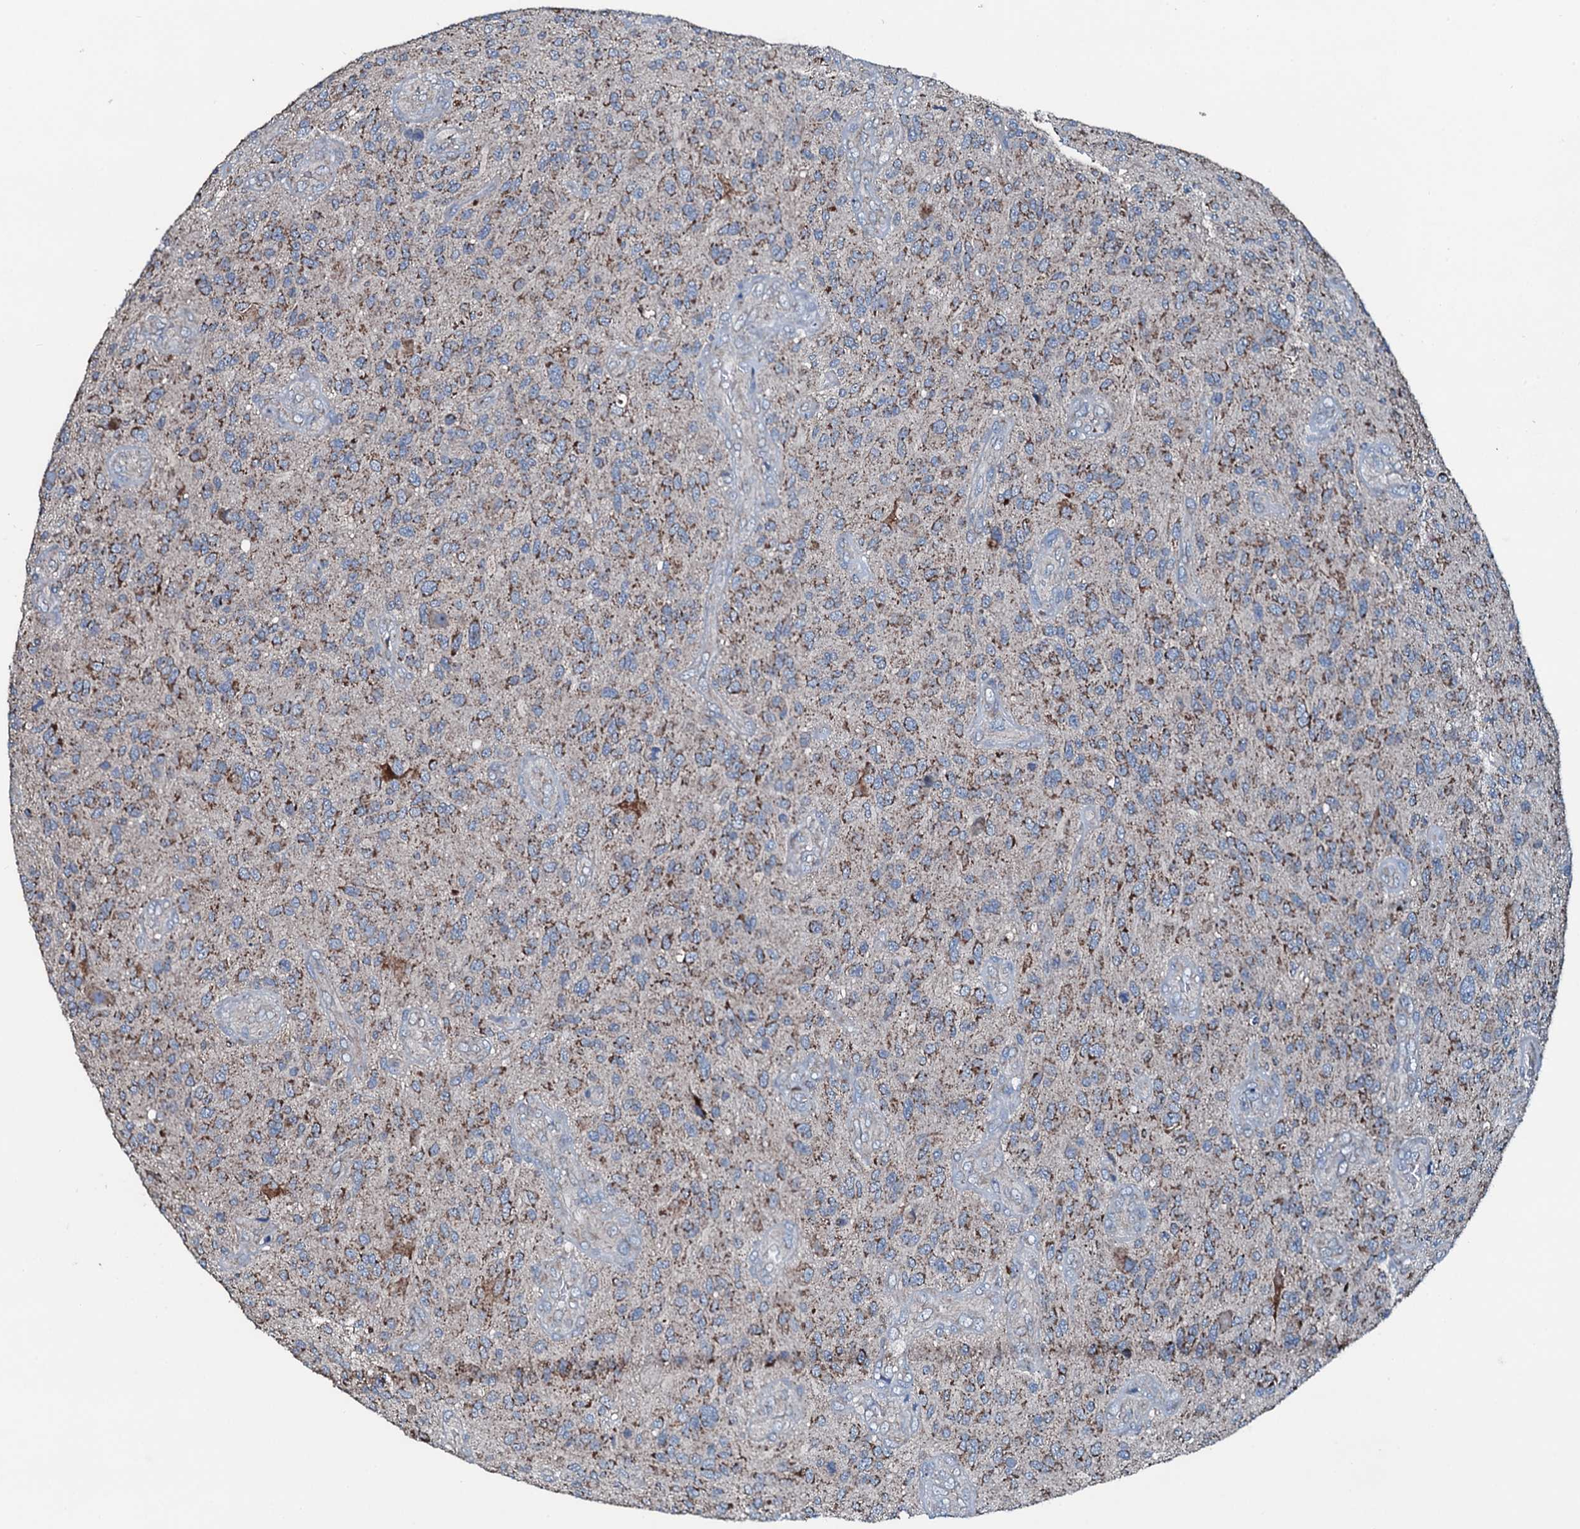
{"staining": {"intensity": "moderate", "quantity": ">75%", "location": "cytoplasmic/membranous"}, "tissue": "glioma", "cell_type": "Tumor cells", "image_type": "cancer", "snomed": [{"axis": "morphology", "description": "Glioma, malignant, High grade"}, {"axis": "topography", "description": "Brain"}], "caption": "Approximately >75% of tumor cells in human high-grade glioma (malignant) display moderate cytoplasmic/membranous protein staining as visualized by brown immunohistochemical staining.", "gene": "ACSS3", "patient": {"sex": "male", "age": 47}}